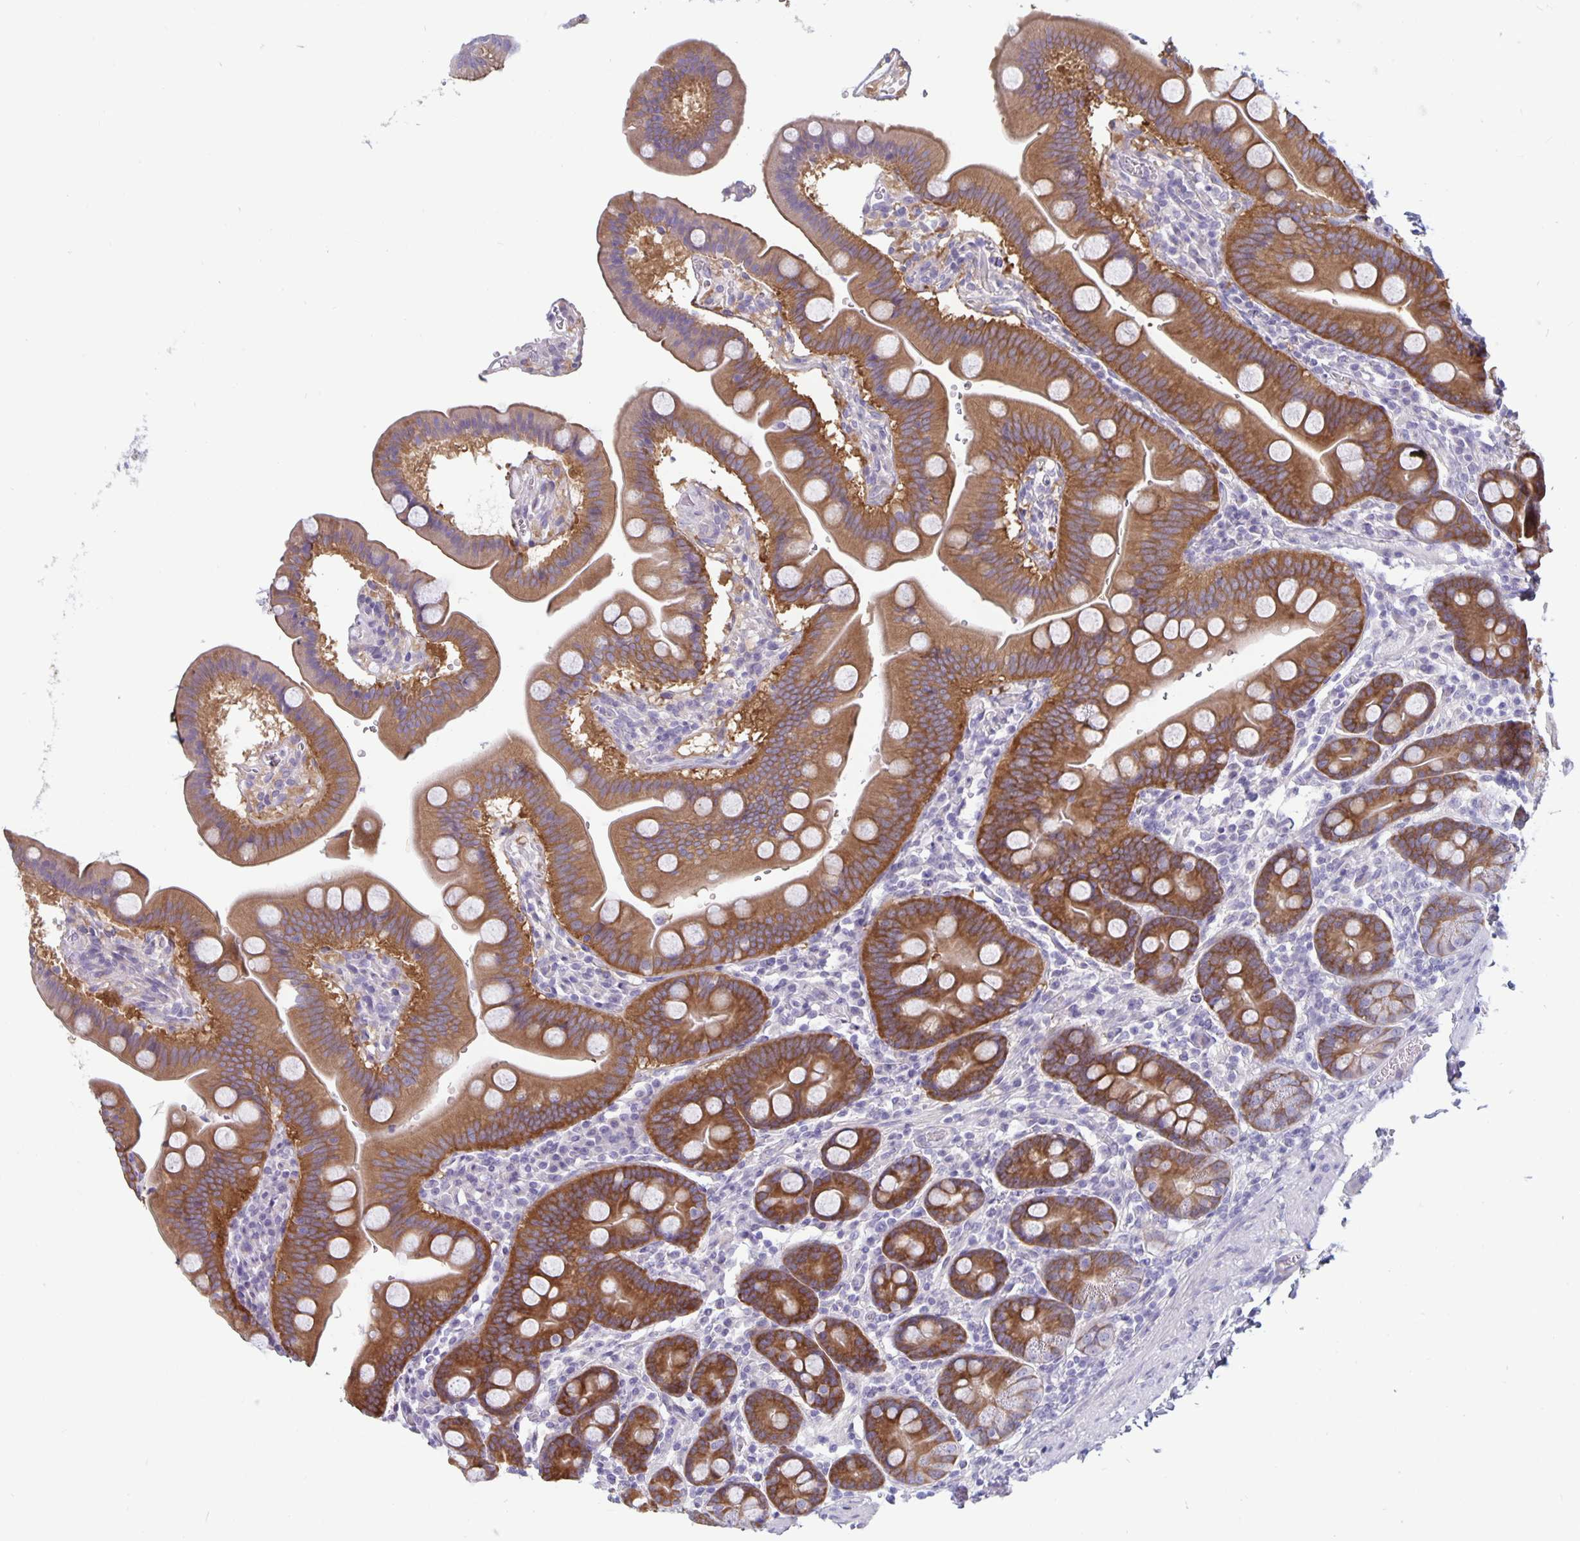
{"staining": {"intensity": "strong", "quantity": ">75%", "location": "cytoplasmic/membranous"}, "tissue": "duodenum", "cell_type": "Glandular cells", "image_type": "normal", "snomed": [{"axis": "morphology", "description": "Normal tissue, NOS"}, {"axis": "topography", "description": "Pancreas"}, {"axis": "topography", "description": "Duodenum"}], "caption": "Immunohistochemical staining of unremarkable human duodenum demonstrates >75% levels of strong cytoplasmic/membranous protein staining in approximately >75% of glandular cells.", "gene": "PLCB3", "patient": {"sex": "male", "age": 59}}